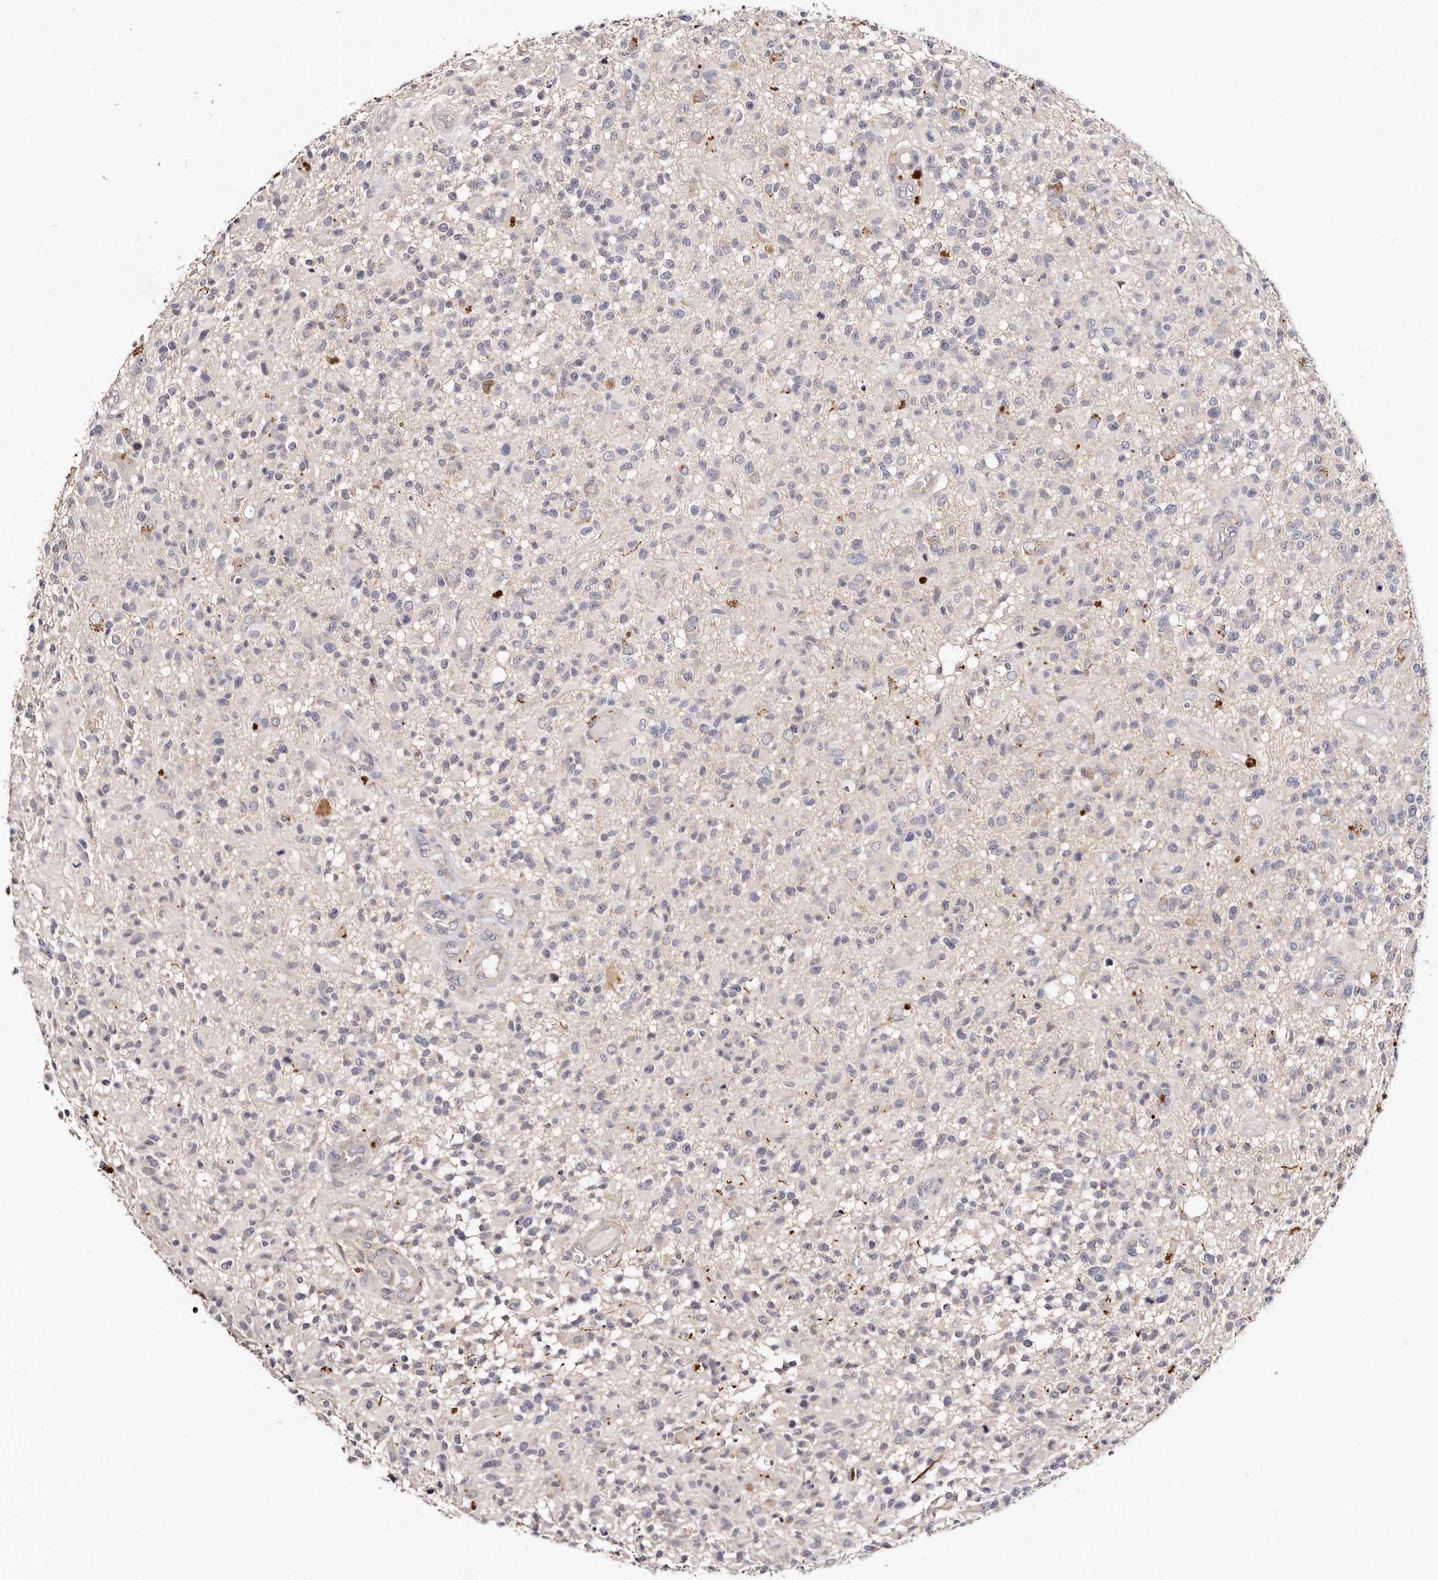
{"staining": {"intensity": "negative", "quantity": "none", "location": "none"}, "tissue": "glioma", "cell_type": "Tumor cells", "image_type": "cancer", "snomed": [{"axis": "morphology", "description": "Glioma, malignant, High grade"}, {"axis": "morphology", "description": "Glioblastoma, NOS"}, {"axis": "topography", "description": "Brain"}], "caption": "Human malignant high-grade glioma stained for a protein using IHC reveals no expression in tumor cells.", "gene": "VIPAS39", "patient": {"sex": "male", "age": 60}}